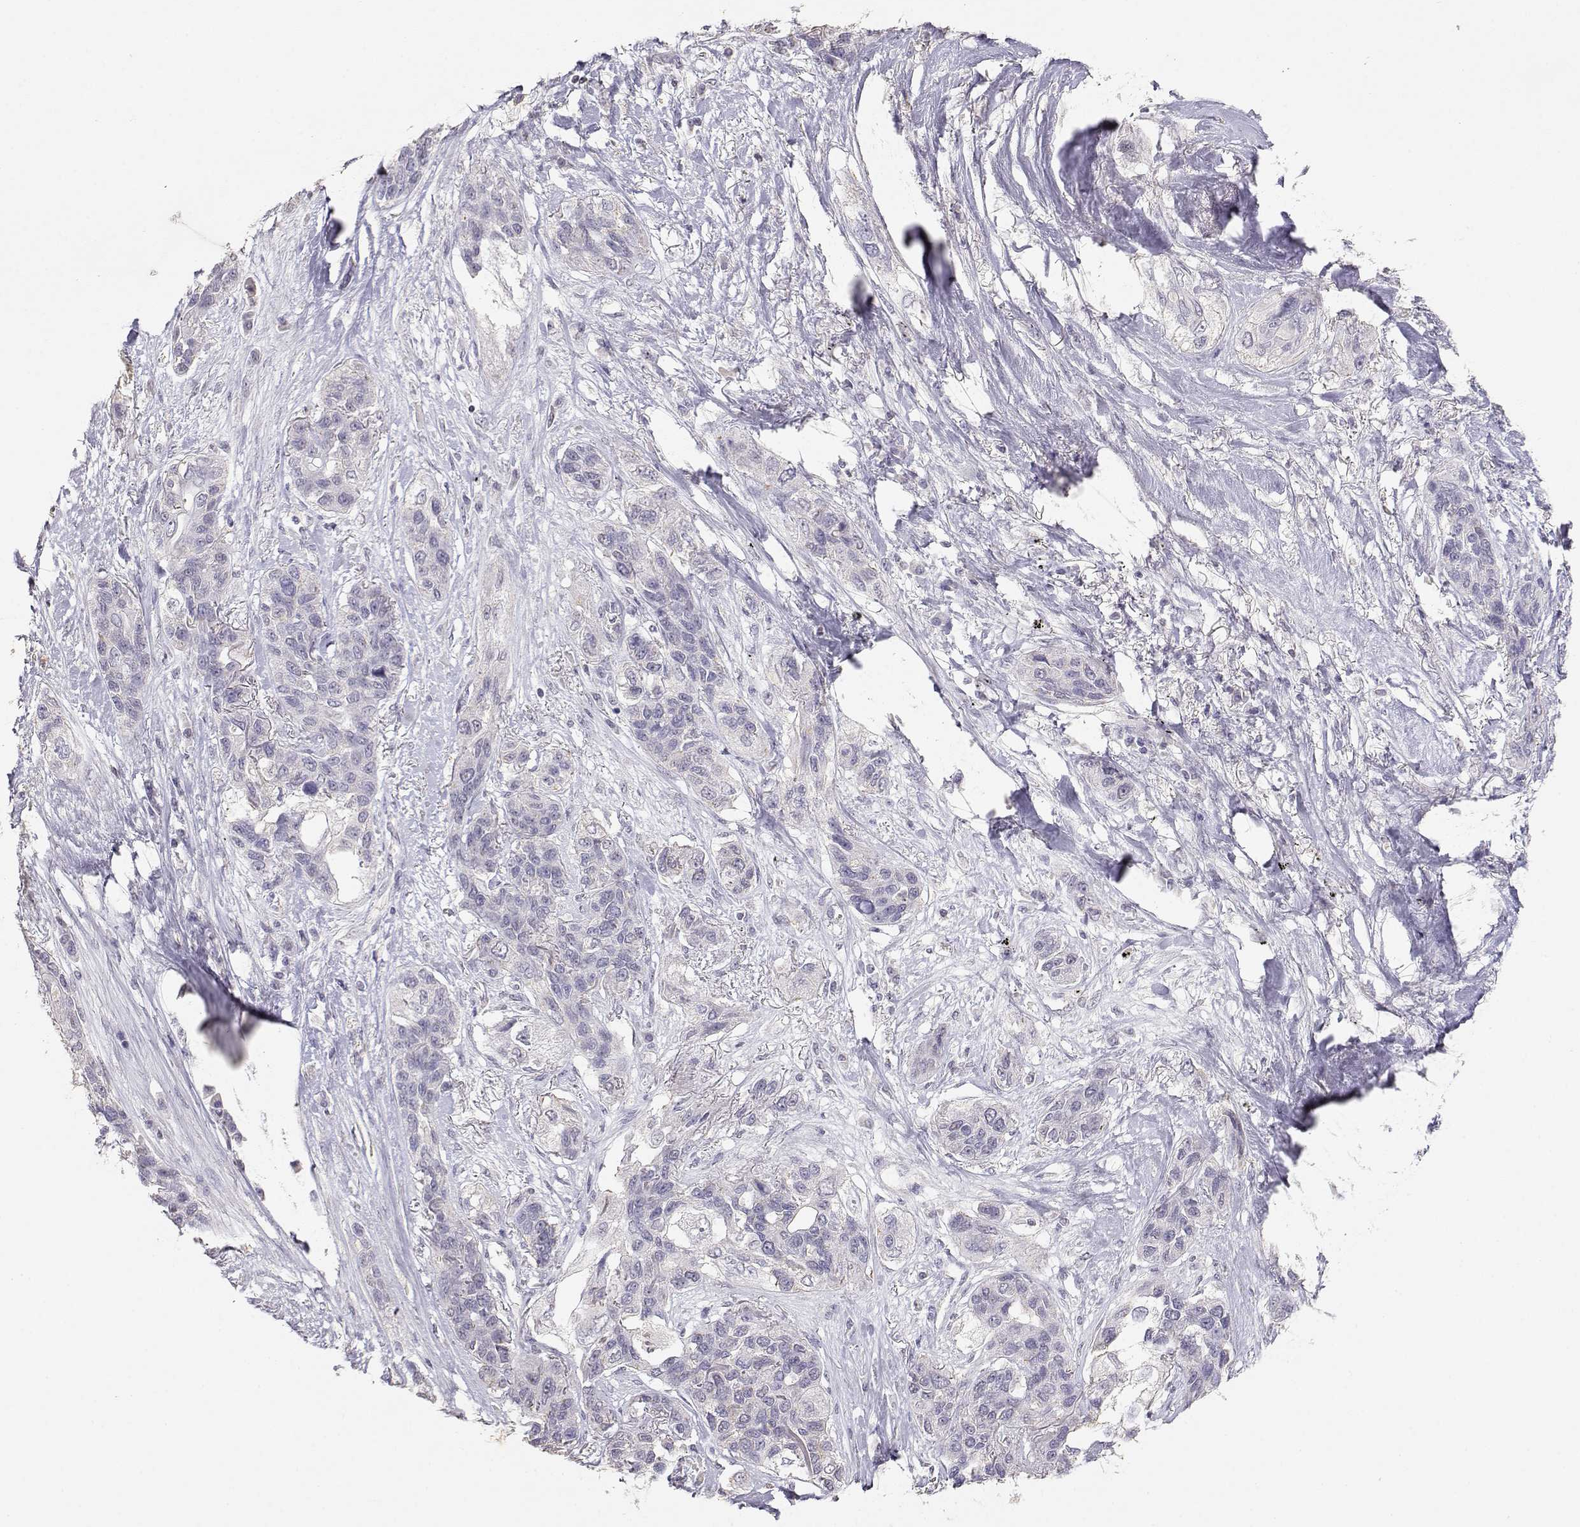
{"staining": {"intensity": "negative", "quantity": "none", "location": "none"}, "tissue": "lung cancer", "cell_type": "Tumor cells", "image_type": "cancer", "snomed": [{"axis": "morphology", "description": "Squamous cell carcinoma, NOS"}, {"axis": "topography", "description": "Lung"}], "caption": "Tumor cells are negative for brown protein staining in lung cancer.", "gene": "TNFRSF10C", "patient": {"sex": "female", "age": 70}}